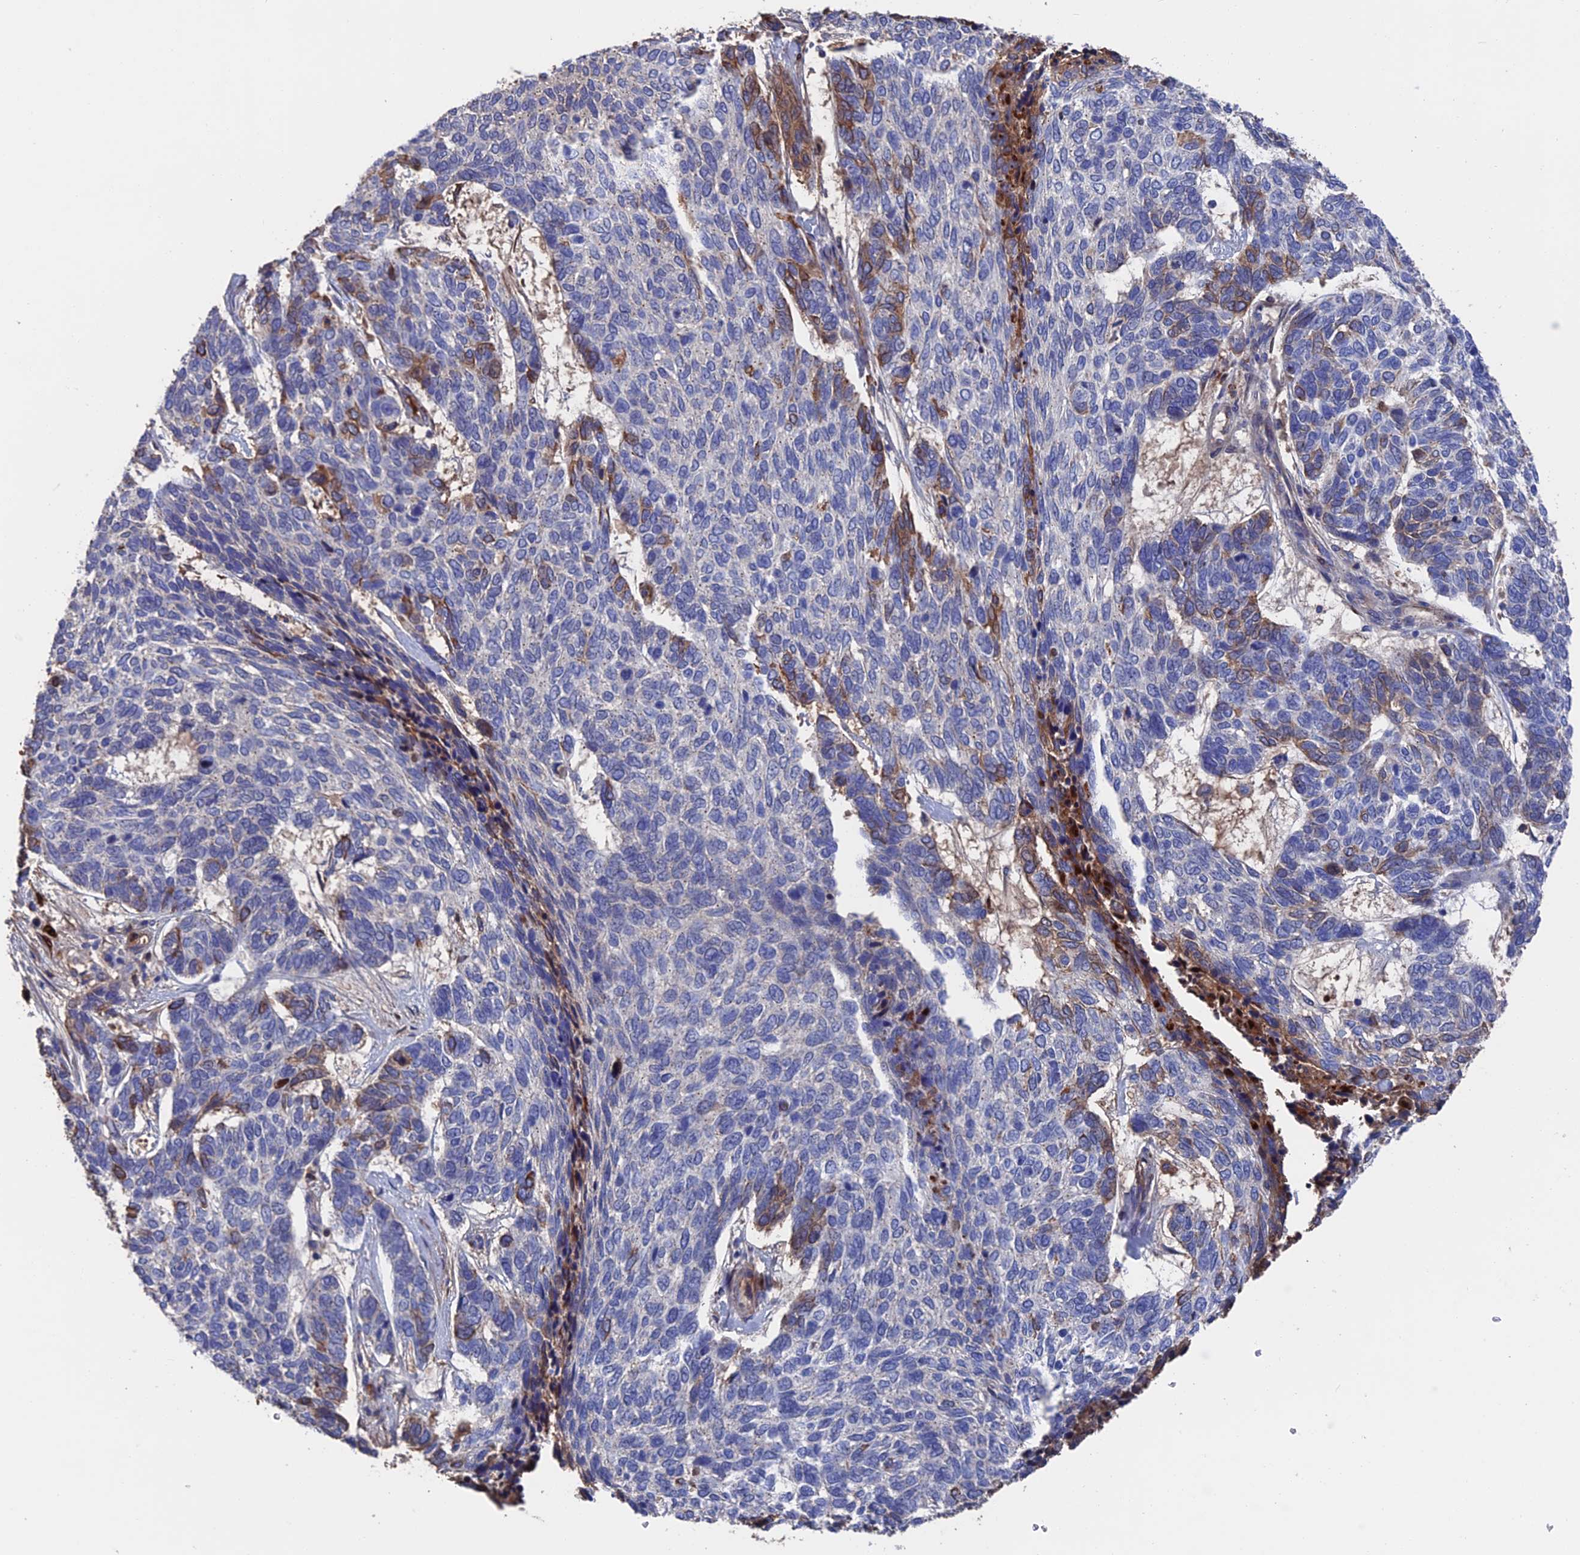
{"staining": {"intensity": "weak", "quantity": "<25%", "location": "cytoplasmic/membranous"}, "tissue": "skin cancer", "cell_type": "Tumor cells", "image_type": "cancer", "snomed": [{"axis": "morphology", "description": "Basal cell carcinoma"}, {"axis": "topography", "description": "Skin"}], "caption": "Human skin cancer (basal cell carcinoma) stained for a protein using immunohistochemistry exhibits no expression in tumor cells.", "gene": "HPF1", "patient": {"sex": "female", "age": 65}}